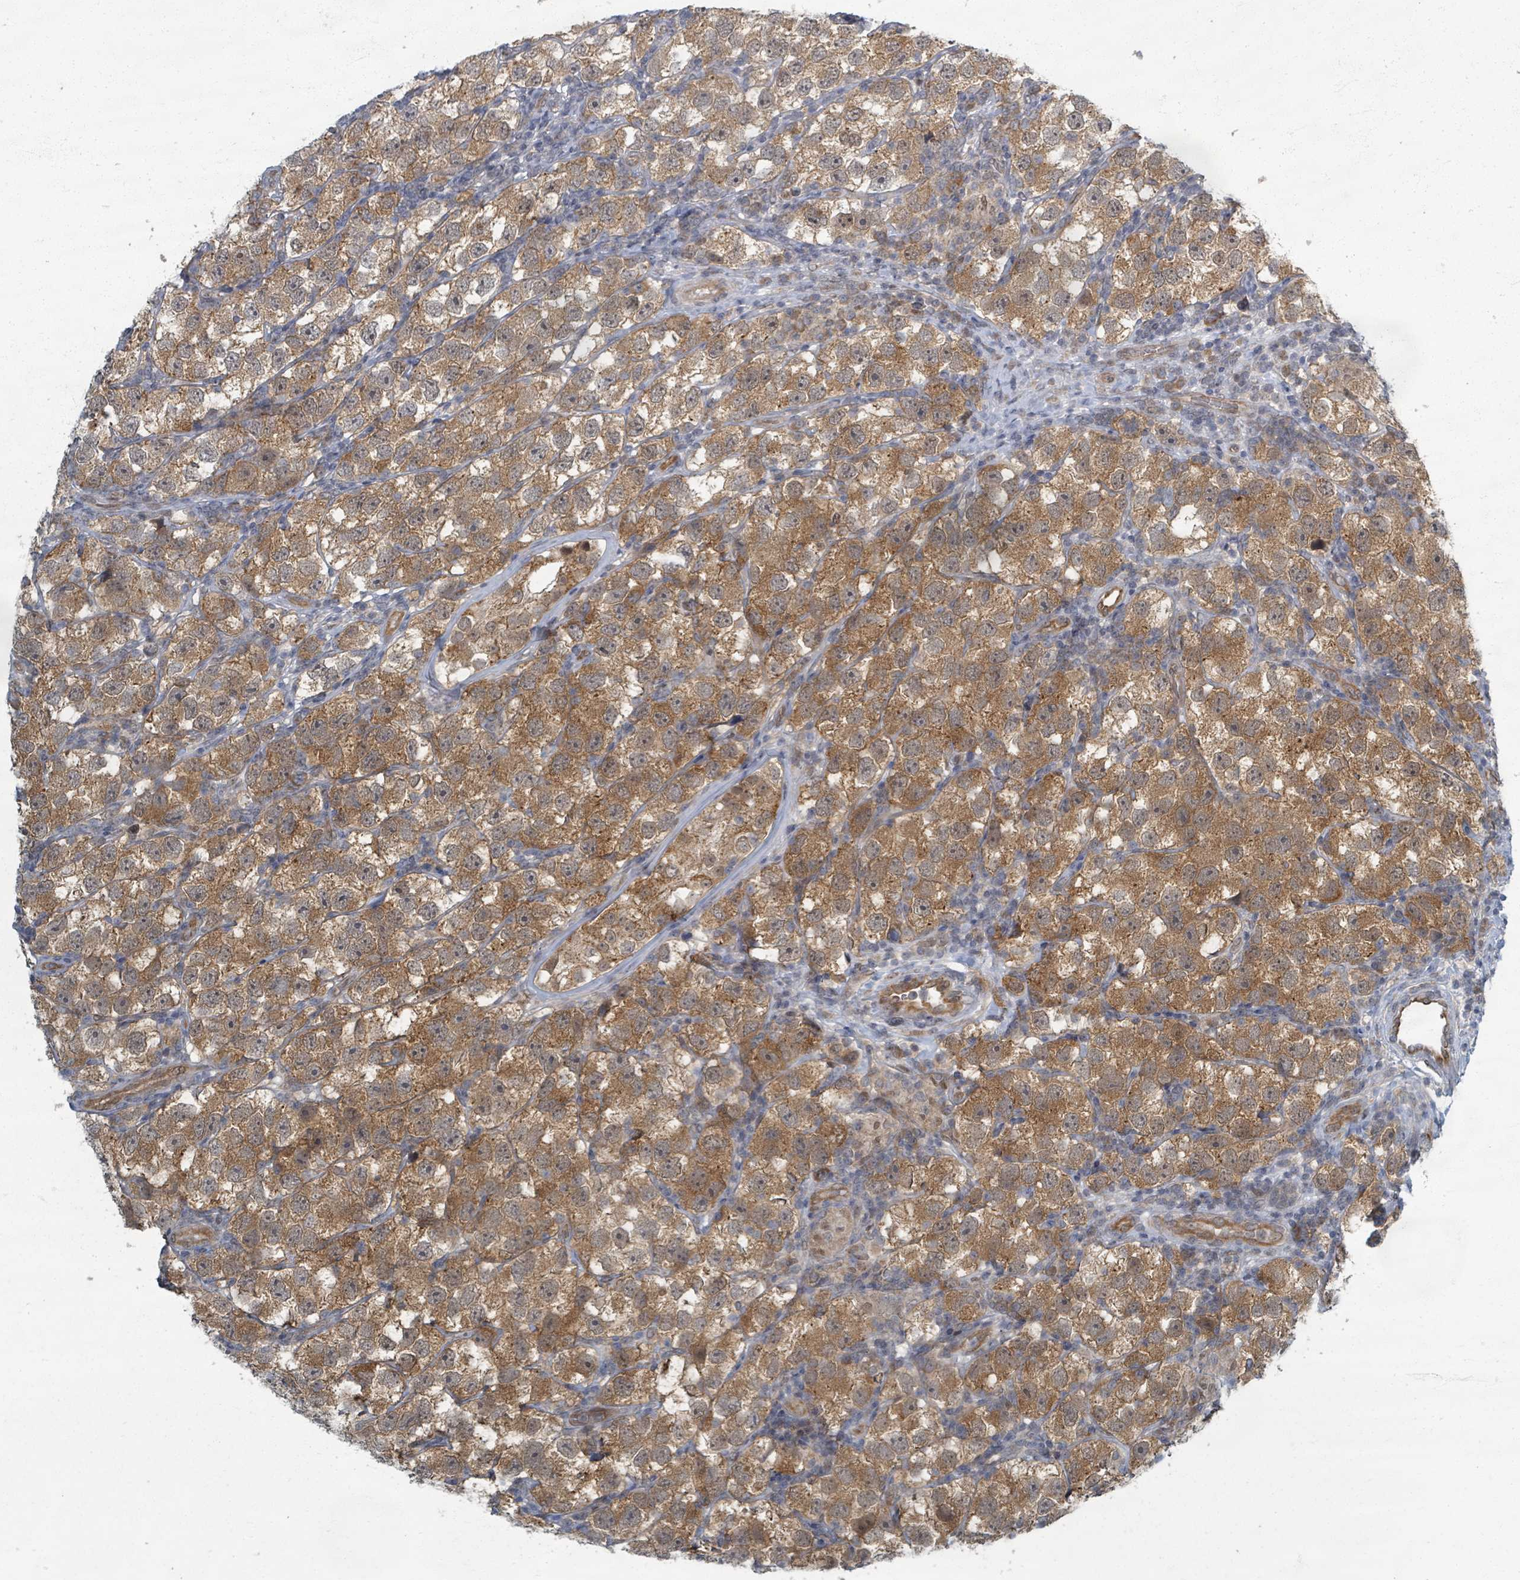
{"staining": {"intensity": "moderate", "quantity": ">75%", "location": "cytoplasmic/membranous"}, "tissue": "testis cancer", "cell_type": "Tumor cells", "image_type": "cancer", "snomed": [{"axis": "morphology", "description": "Seminoma, NOS"}, {"axis": "topography", "description": "Testis"}], "caption": "Immunohistochemical staining of testis seminoma demonstrates medium levels of moderate cytoplasmic/membranous protein expression in approximately >75% of tumor cells.", "gene": "INTS15", "patient": {"sex": "male", "age": 26}}